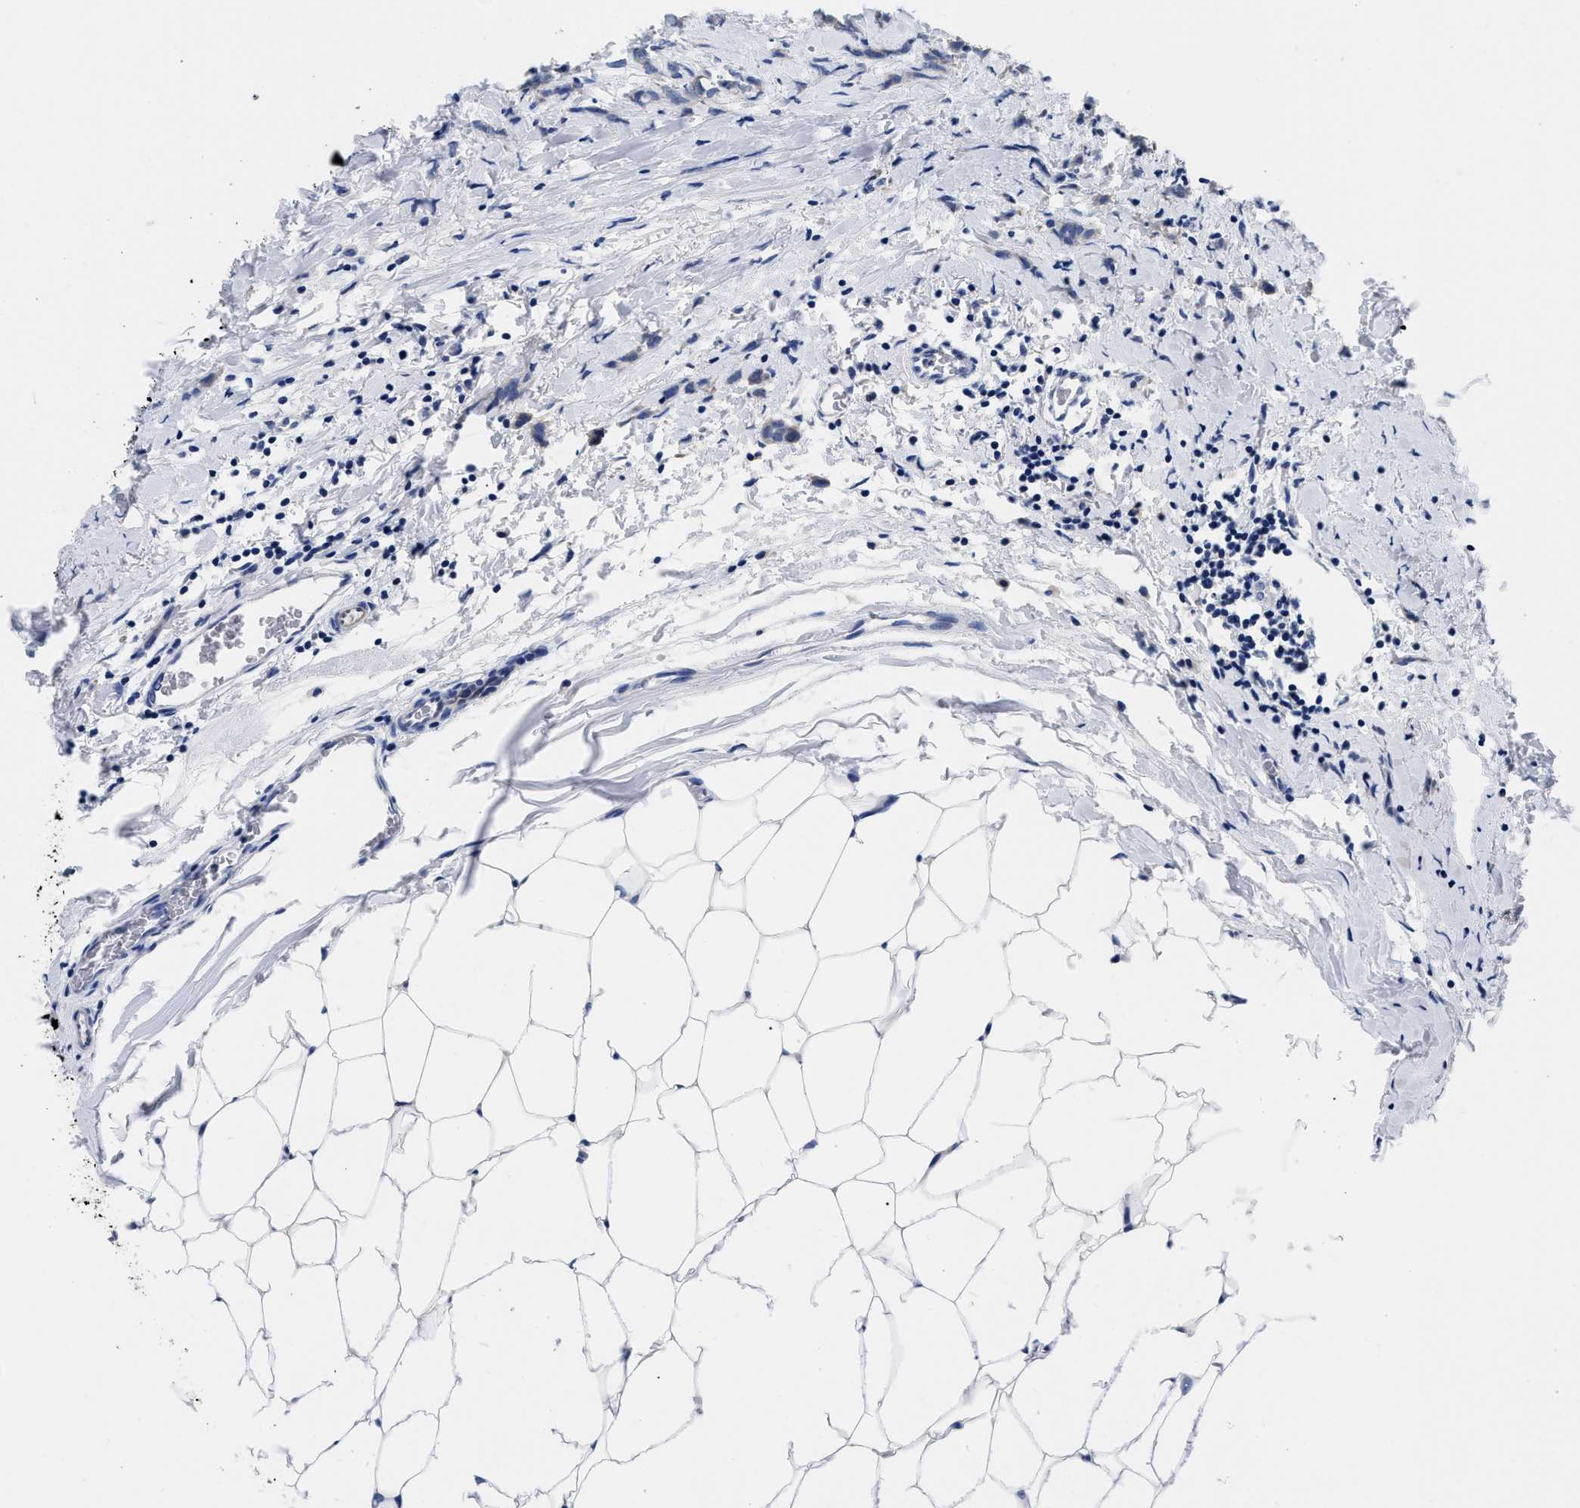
{"staining": {"intensity": "weak", "quantity": "<25%", "location": "cytoplasmic/membranous"}, "tissue": "breast cancer", "cell_type": "Tumor cells", "image_type": "cancer", "snomed": [{"axis": "morphology", "description": "Lobular carcinoma, in situ"}, {"axis": "morphology", "description": "Lobular carcinoma"}, {"axis": "topography", "description": "Breast"}], "caption": "The photomicrograph demonstrates no staining of tumor cells in breast lobular carcinoma in situ. Brightfield microscopy of IHC stained with DAB (brown) and hematoxylin (blue), captured at high magnification.", "gene": "SLC35F1", "patient": {"sex": "female", "age": 41}}